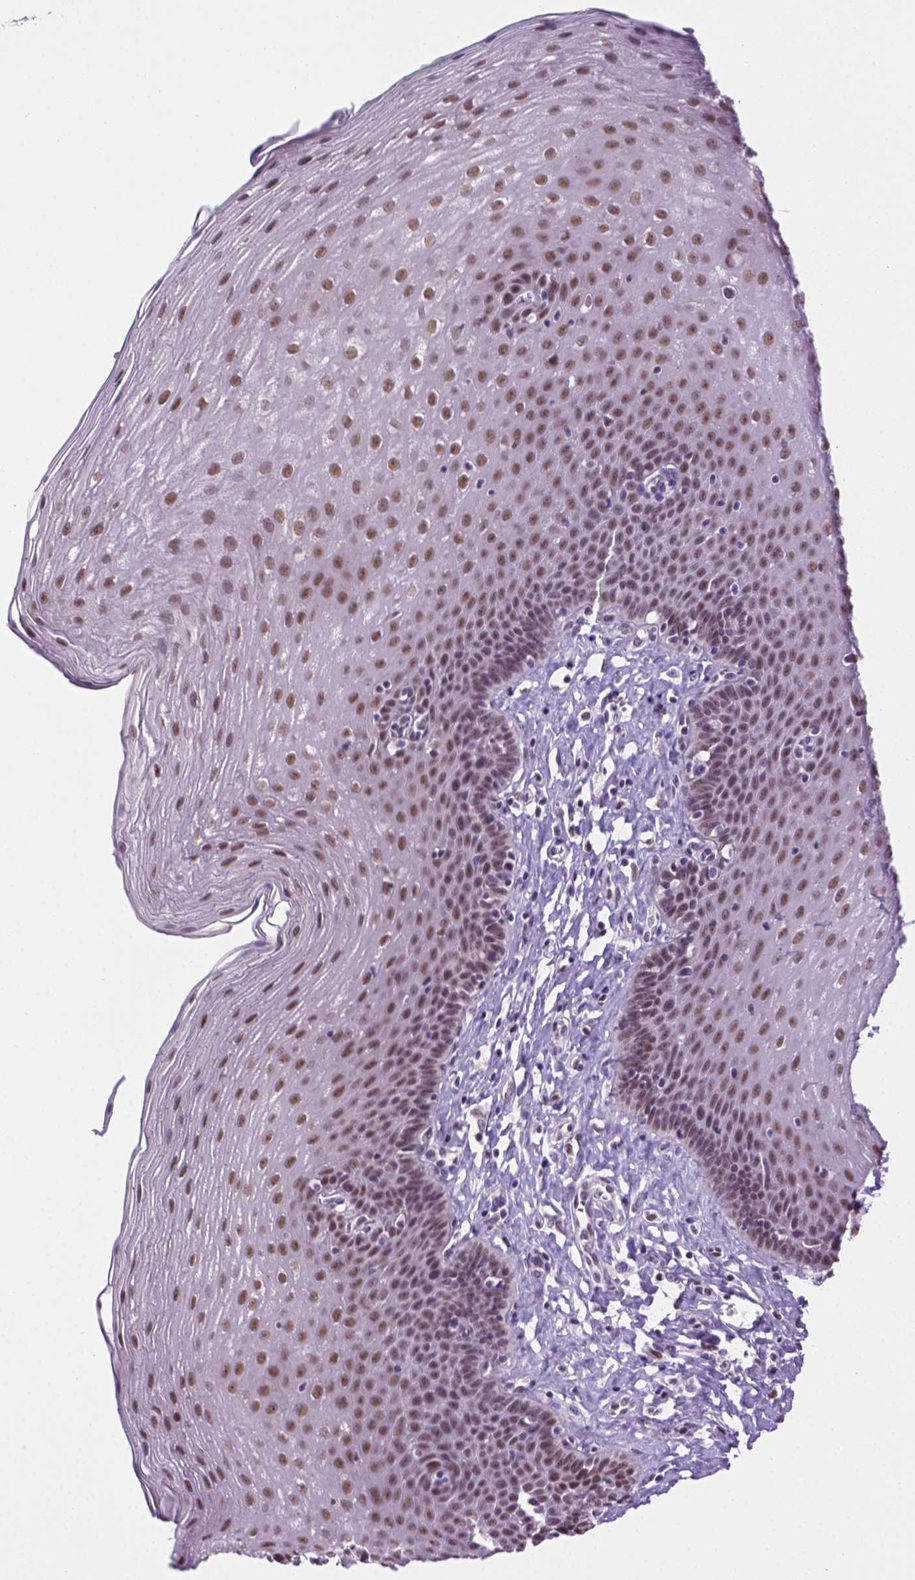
{"staining": {"intensity": "moderate", "quantity": ">75%", "location": "nuclear"}, "tissue": "esophagus", "cell_type": "Squamous epithelial cells", "image_type": "normal", "snomed": [{"axis": "morphology", "description": "Normal tissue, NOS"}, {"axis": "topography", "description": "Esophagus"}], "caption": "IHC staining of benign esophagus, which demonstrates medium levels of moderate nuclear positivity in approximately >75% of squamous epithelial cells indicating moderate nuclear protein staining. The staining was performed using DAB (brown) for protein detection and nuclei were counterstained in hematoxylin (blue).", "gene": "ABI2", "patient": {"sex": "female", "age": 81}}